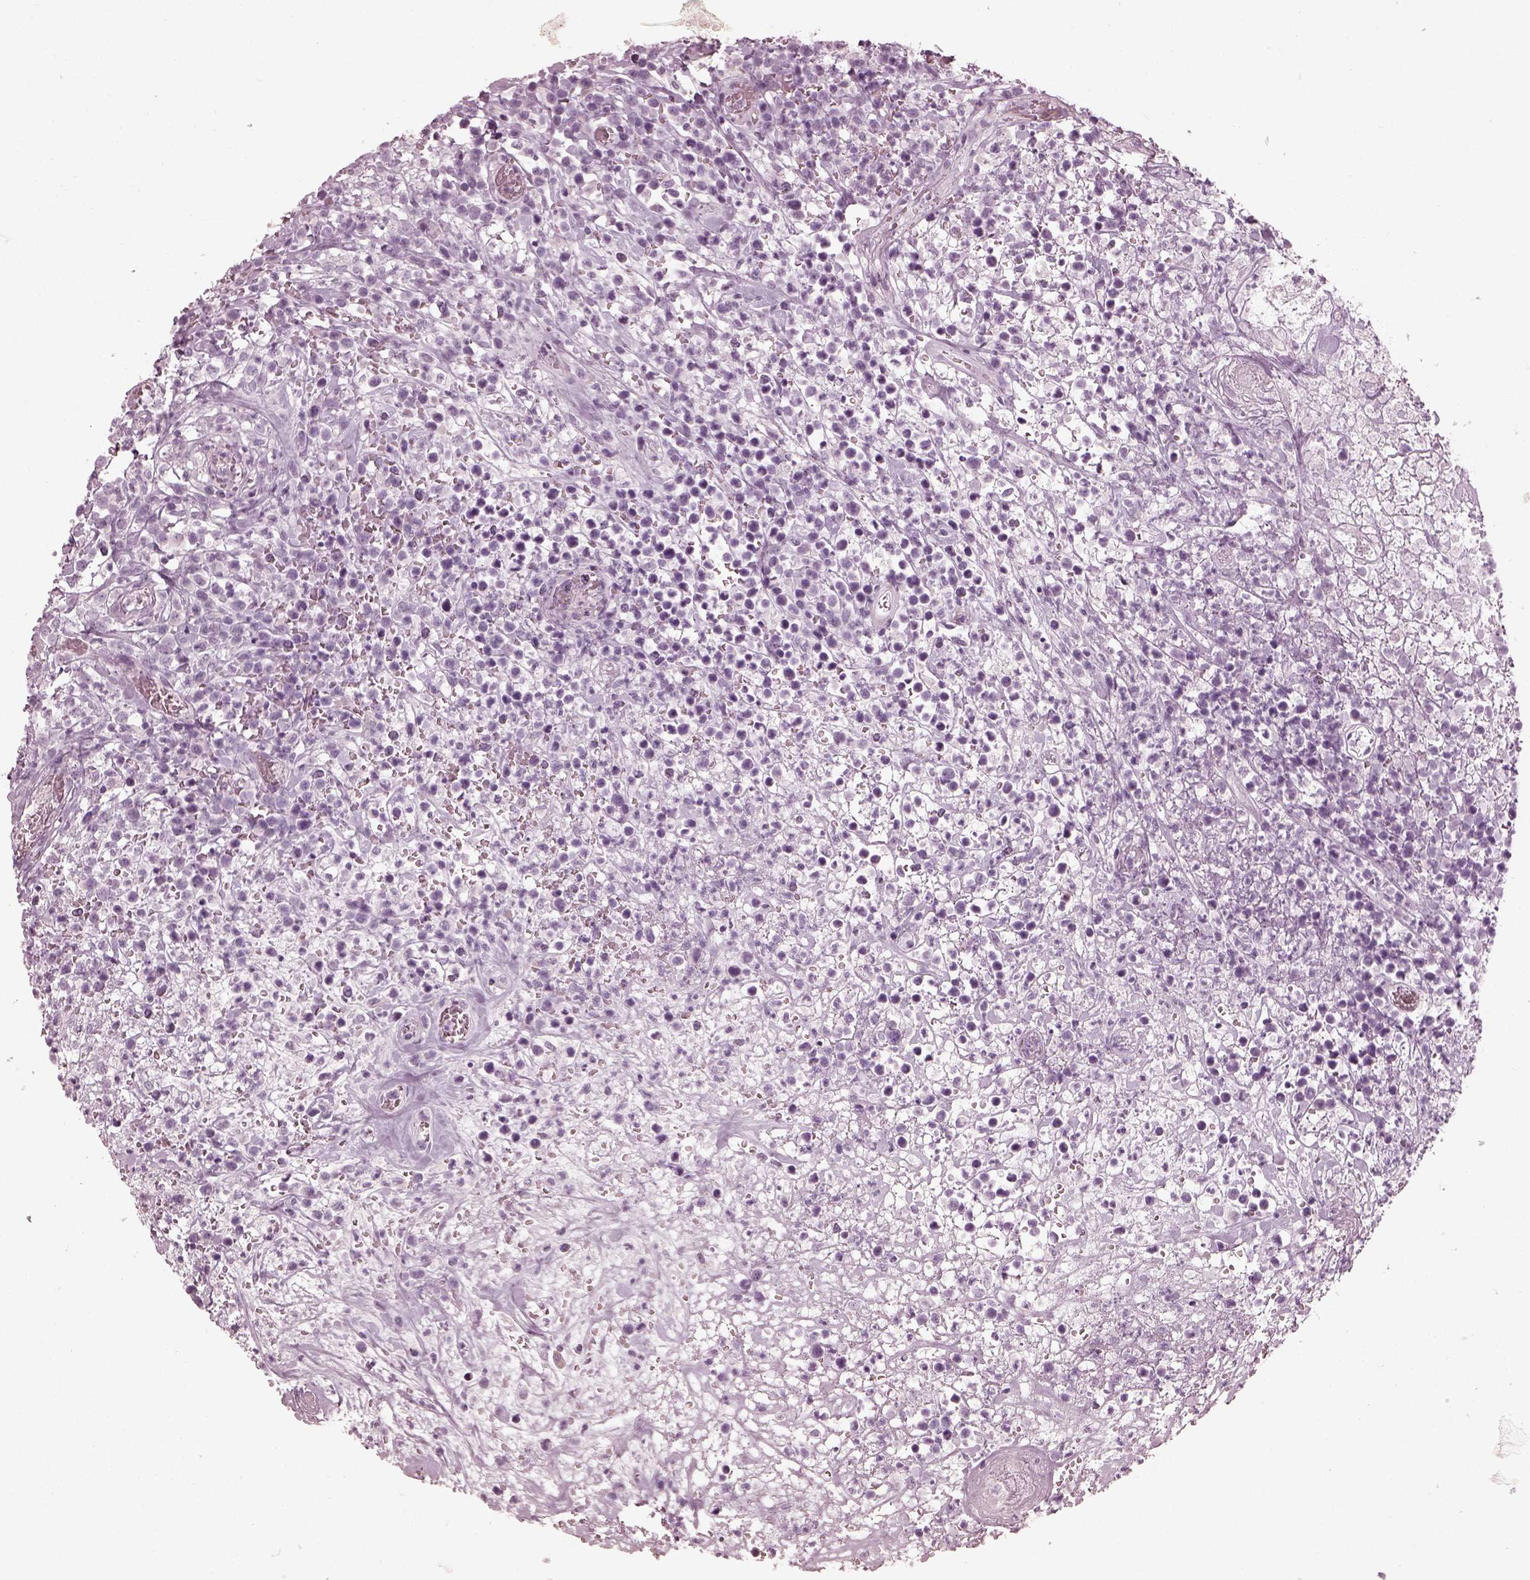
{"staining": {"intensity": "negative", "quantity": "none", "location": "none"}, "tissue": "lymphoma", "cell_type": "Tumor cells", "image_type": "cancer", "snomed": [{"axis": "morphology", "description": "Malignant lymphoma, non-Hodgkin's type, High grade"}, {"axis": "topography", "description": "Soft tissue"}], "caption": "Malignant lymphoma, non-Hodgkin's type (high-grade) stained for a protein using IHC exhibits no expression tumor cells.", "gene": "SAXO2", "patient": {"sex": "female", "age": 56}}